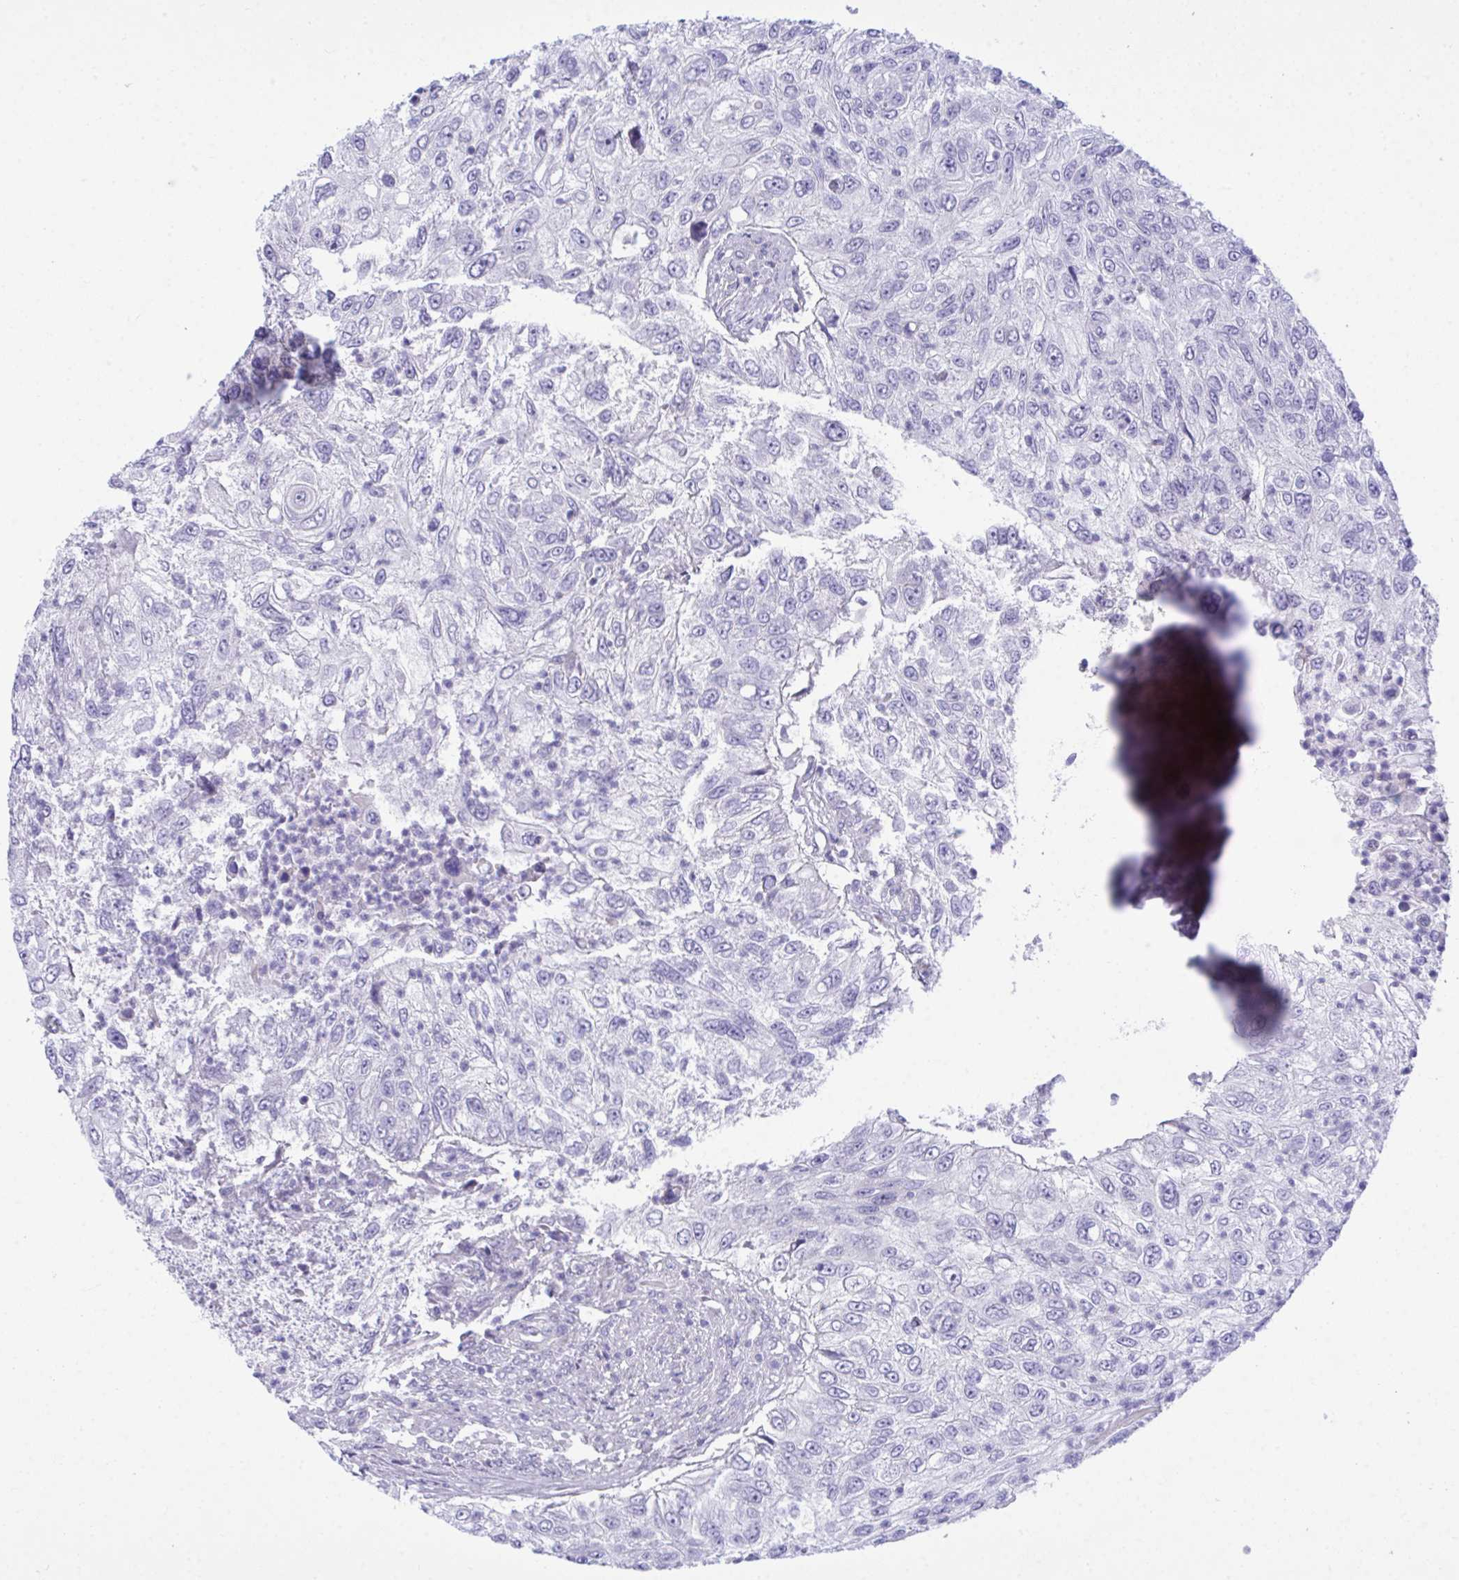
{"staining": {"intensity": "negative", "quantity": "none", "location": "none"}, "tissue": "urothelial cancer", "cell_type": "Tumor cells", "image_type": "cancer", "snomed": [{"axis": "morphology", "description": "Urothelial carcinoma, High grade"}, {"axis": "topography", "description": "Urinary bladder"}], "caption": "Human urothelial cancer stained for a protein using immunohistochemistry displays no positivity in tumor cells.", "gene": "MED9", "patient": {"sex": "female", "age": 60}}